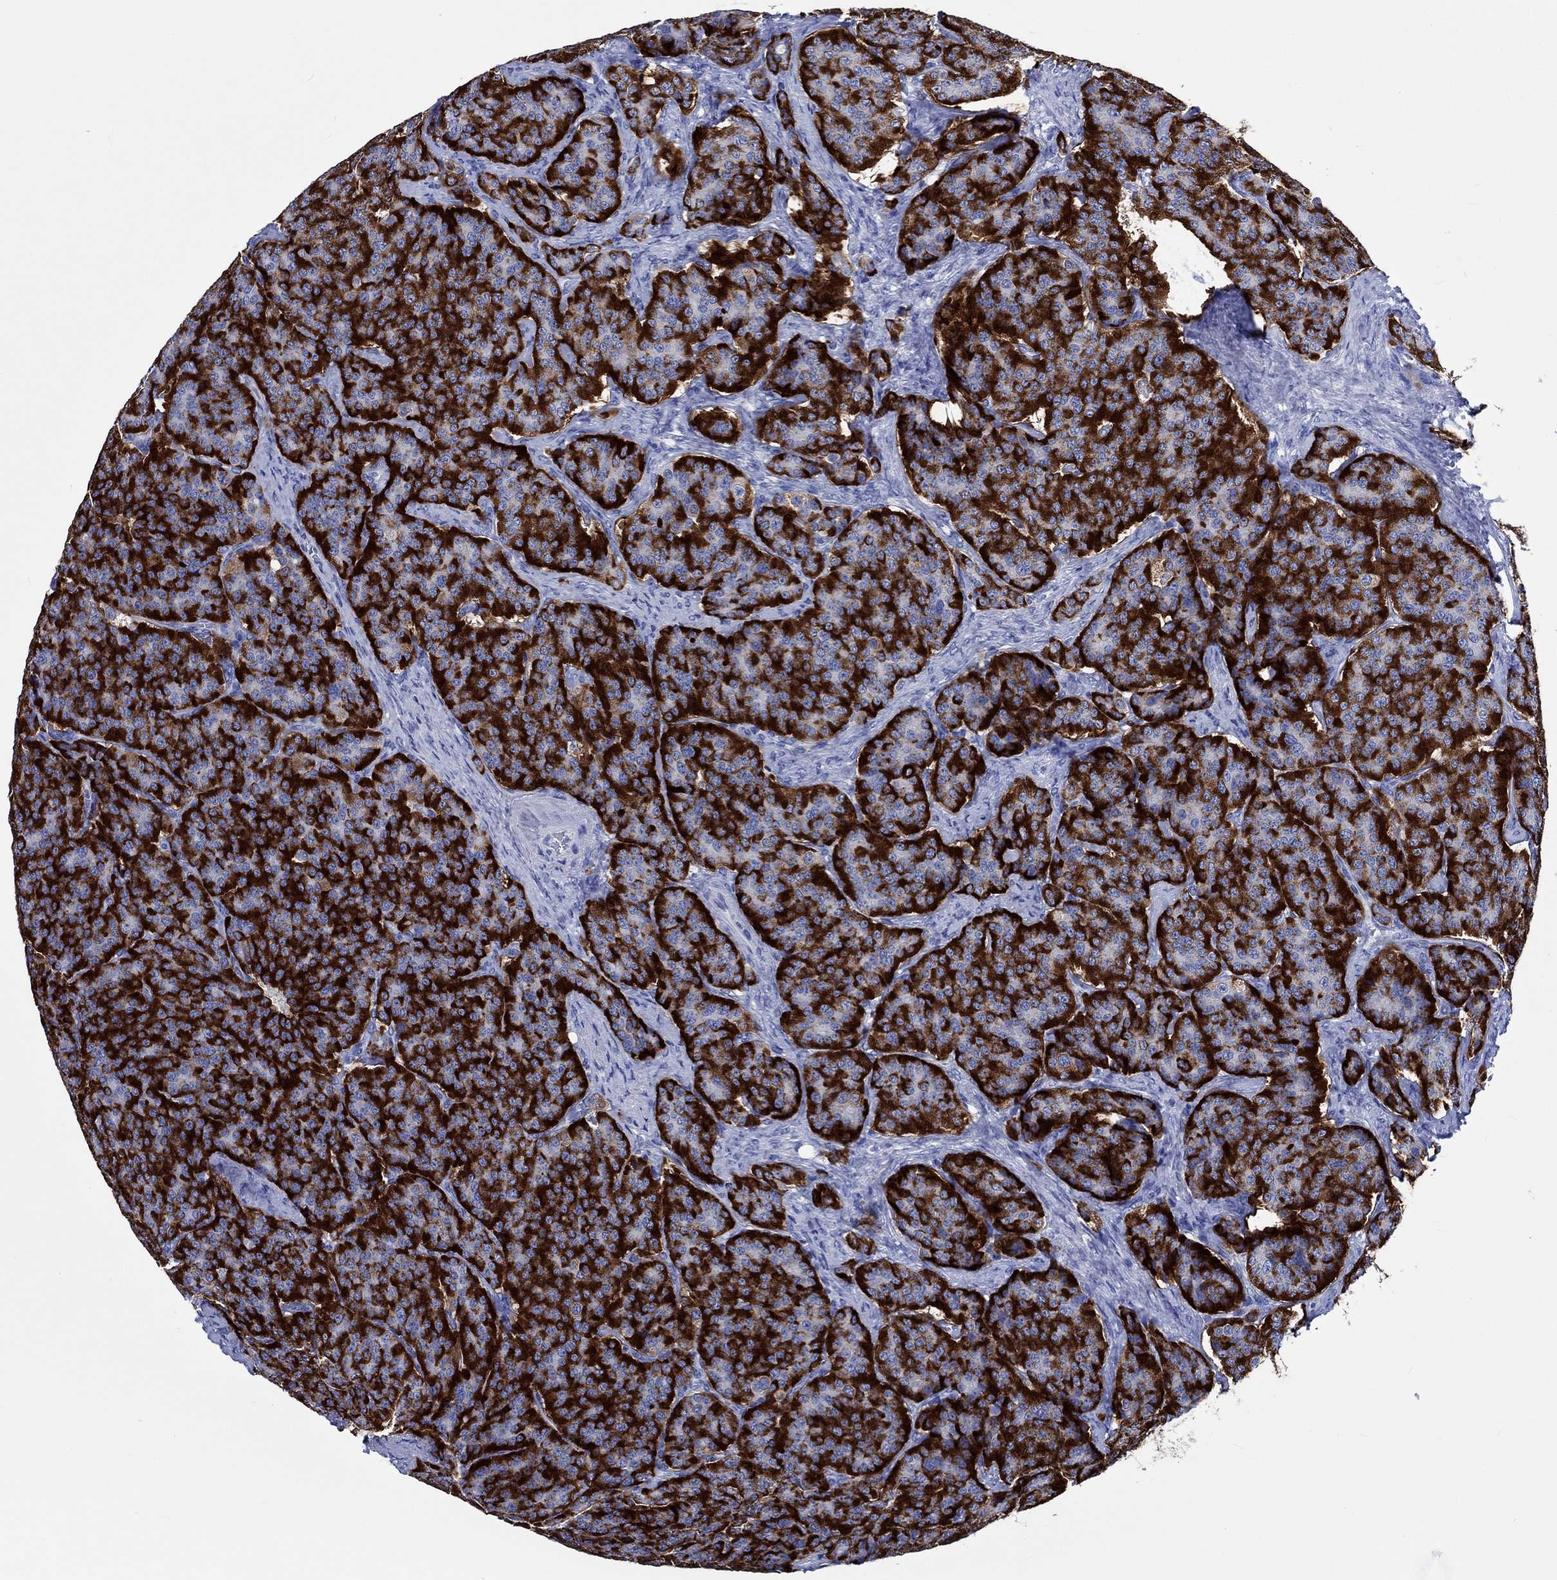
{"staining": {"intensity": "strong", "quantity": ">75%", "location": "cytoplasmic/membranous"}, "tissue": "carcinoid", "cell_type": "Tumor cells", "image_type": "cancer", "snomed": [{"axis": "morphology", "description": "Carcinoid, malignant, NOS"}, {"axis": "topography", "description": "Small intestine"}], "caption": "A high-resolution micrograph shows immunohistochemistry (IHC) staining of carcinoid (malignant), which displays strong cytoplasmic/membranous expression in about >75% of tumor cells.", "gene": "PTPRN2", "patient": {"sex": "female", "age": 58}}